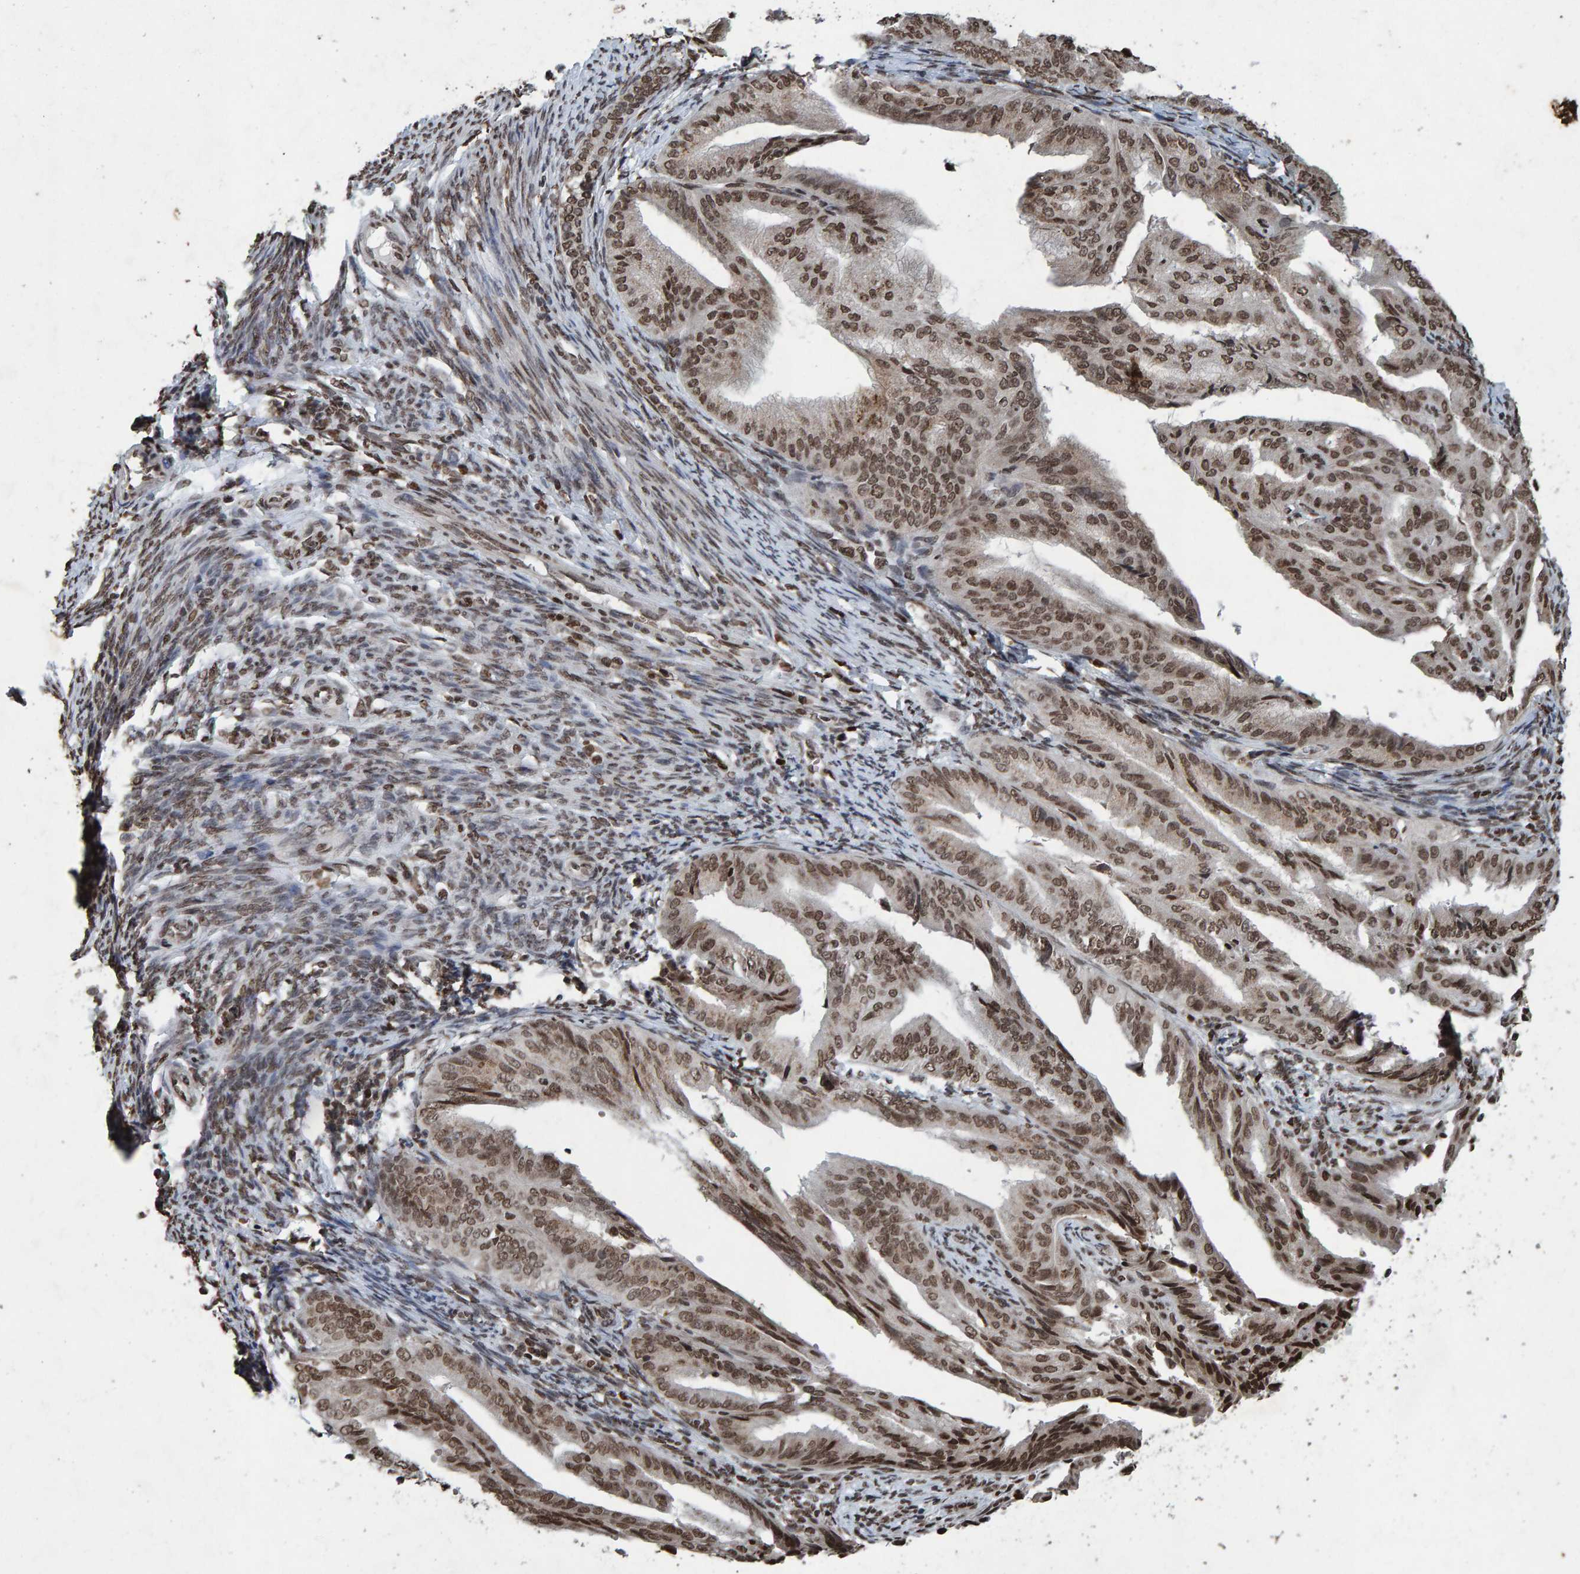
{"staining": {"intensity": "moderate", "quantity": ">75%", "location": "nuclear"}, "tissue": "endometrial cancer", "cell_type": "Tumor cells", "image_type": "cancer", "snomed": [{"axis": "morphology", "description": "Adenocarcinoma, NOS"}, {"axis": "topography", "description": "Endometrium"}], "caption": "The image reveals staining of endometrial cancer (adenocarcinoma), revealing moderate nuclear protein positivity (brown color) within tumor cells.", "gene": "H2AZ1", "patient": {"sex": "female", "age": 58}}